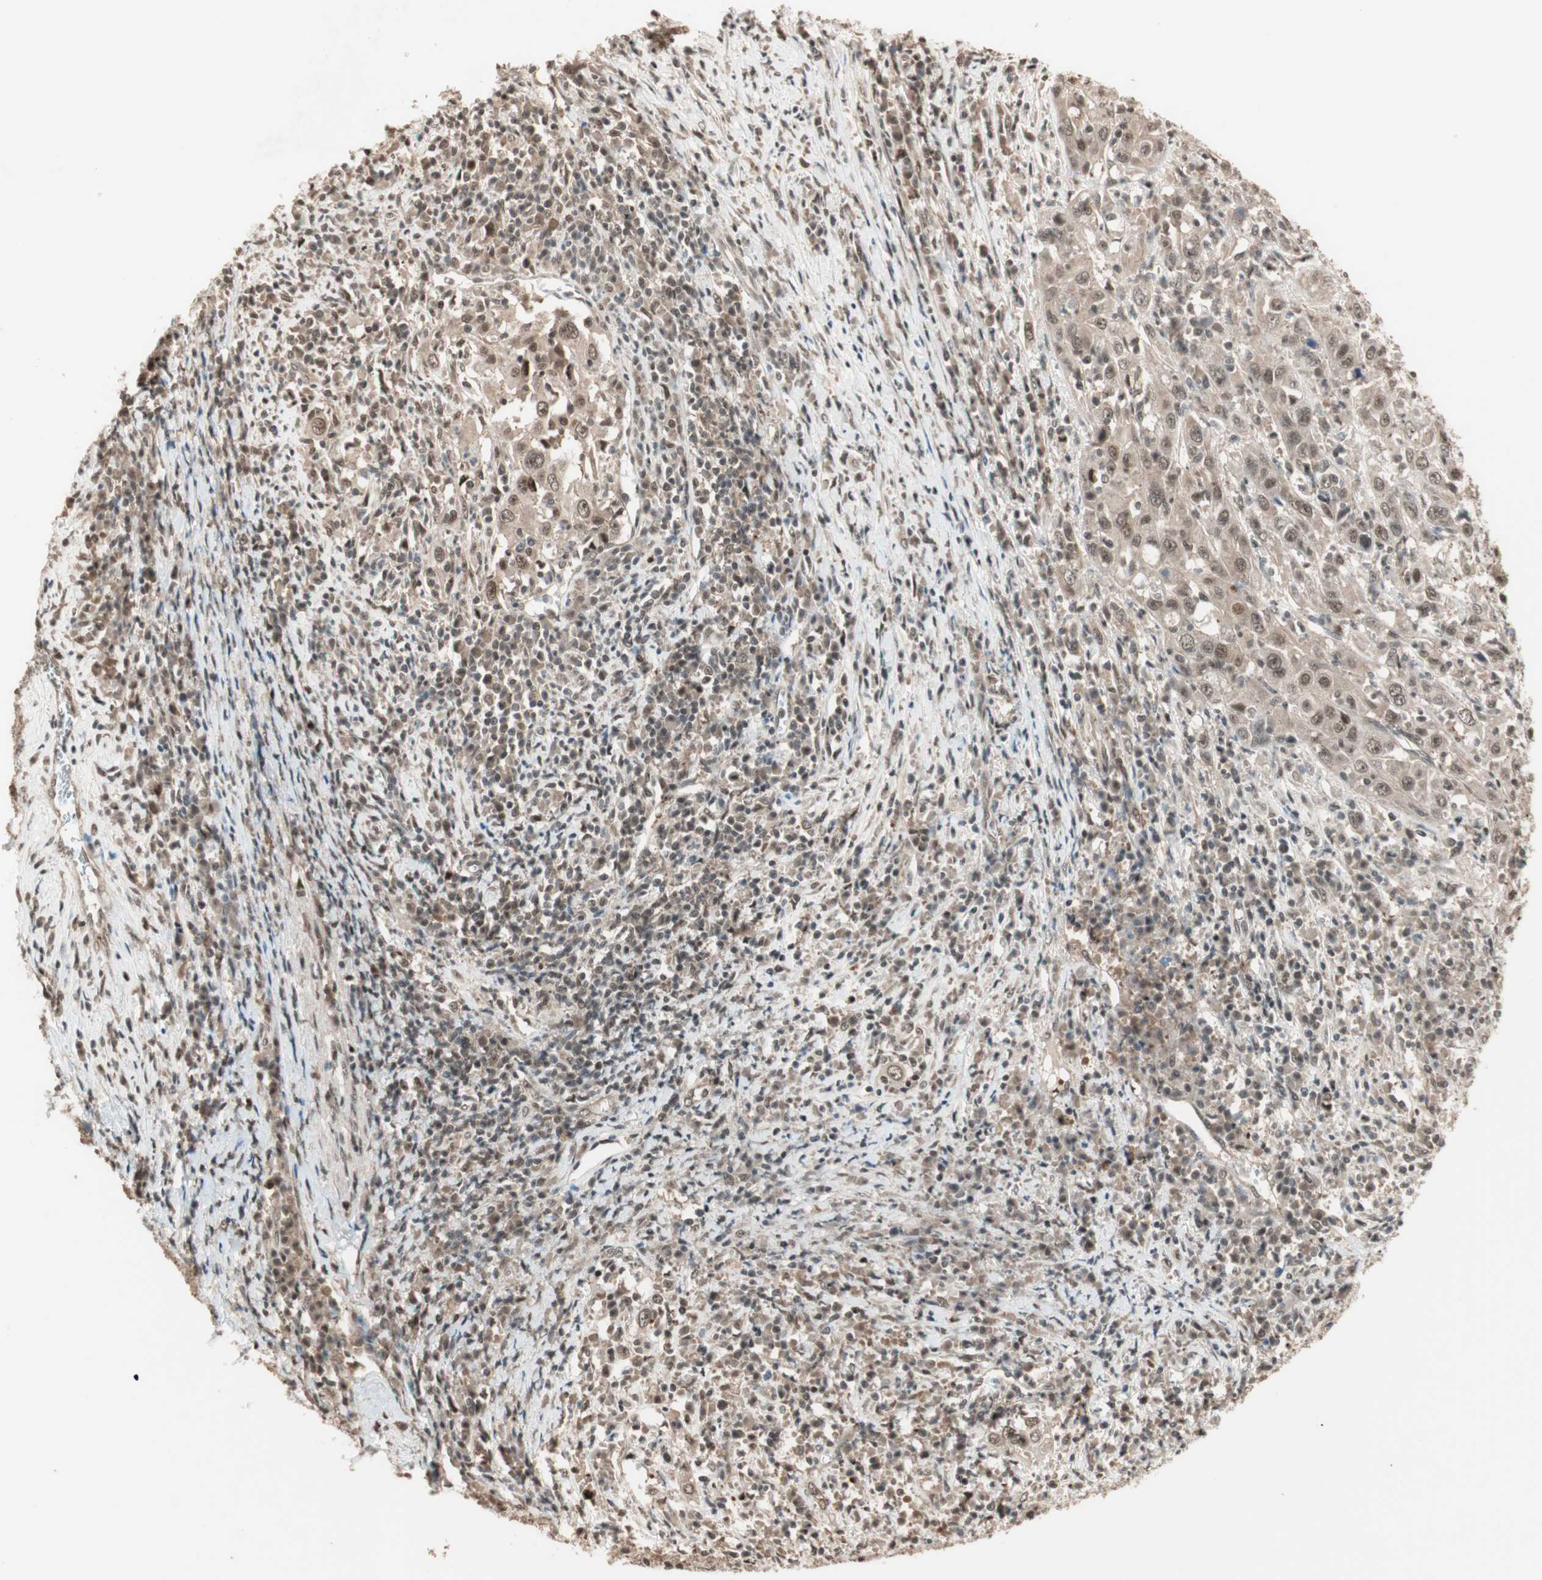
{"staining": {"intensity": "weak", "quantity": ">75%", "location": "cytoplasmic/membranous,nuclear"}, "tissue": "cervical cancer", "cell_type": "Tumor cells", "image_type": "cancer", "snomed": [{"axis": "morphology", "description": "Squamous cell carcinoma, NOS"}, {"axis": "topography", "description": "Cervix"}], "caption": "Immunohistochemistry (IHC) (DAB (3,3'-diaminobenzidine)) staining of human cervical cancer demonstrates weak cytoplasmic/membranous and nuclear protein positivity in approximately >75% of tumor cells.", "gene": "ZNF701", "patient": {"sex": "female", "age": 46}}